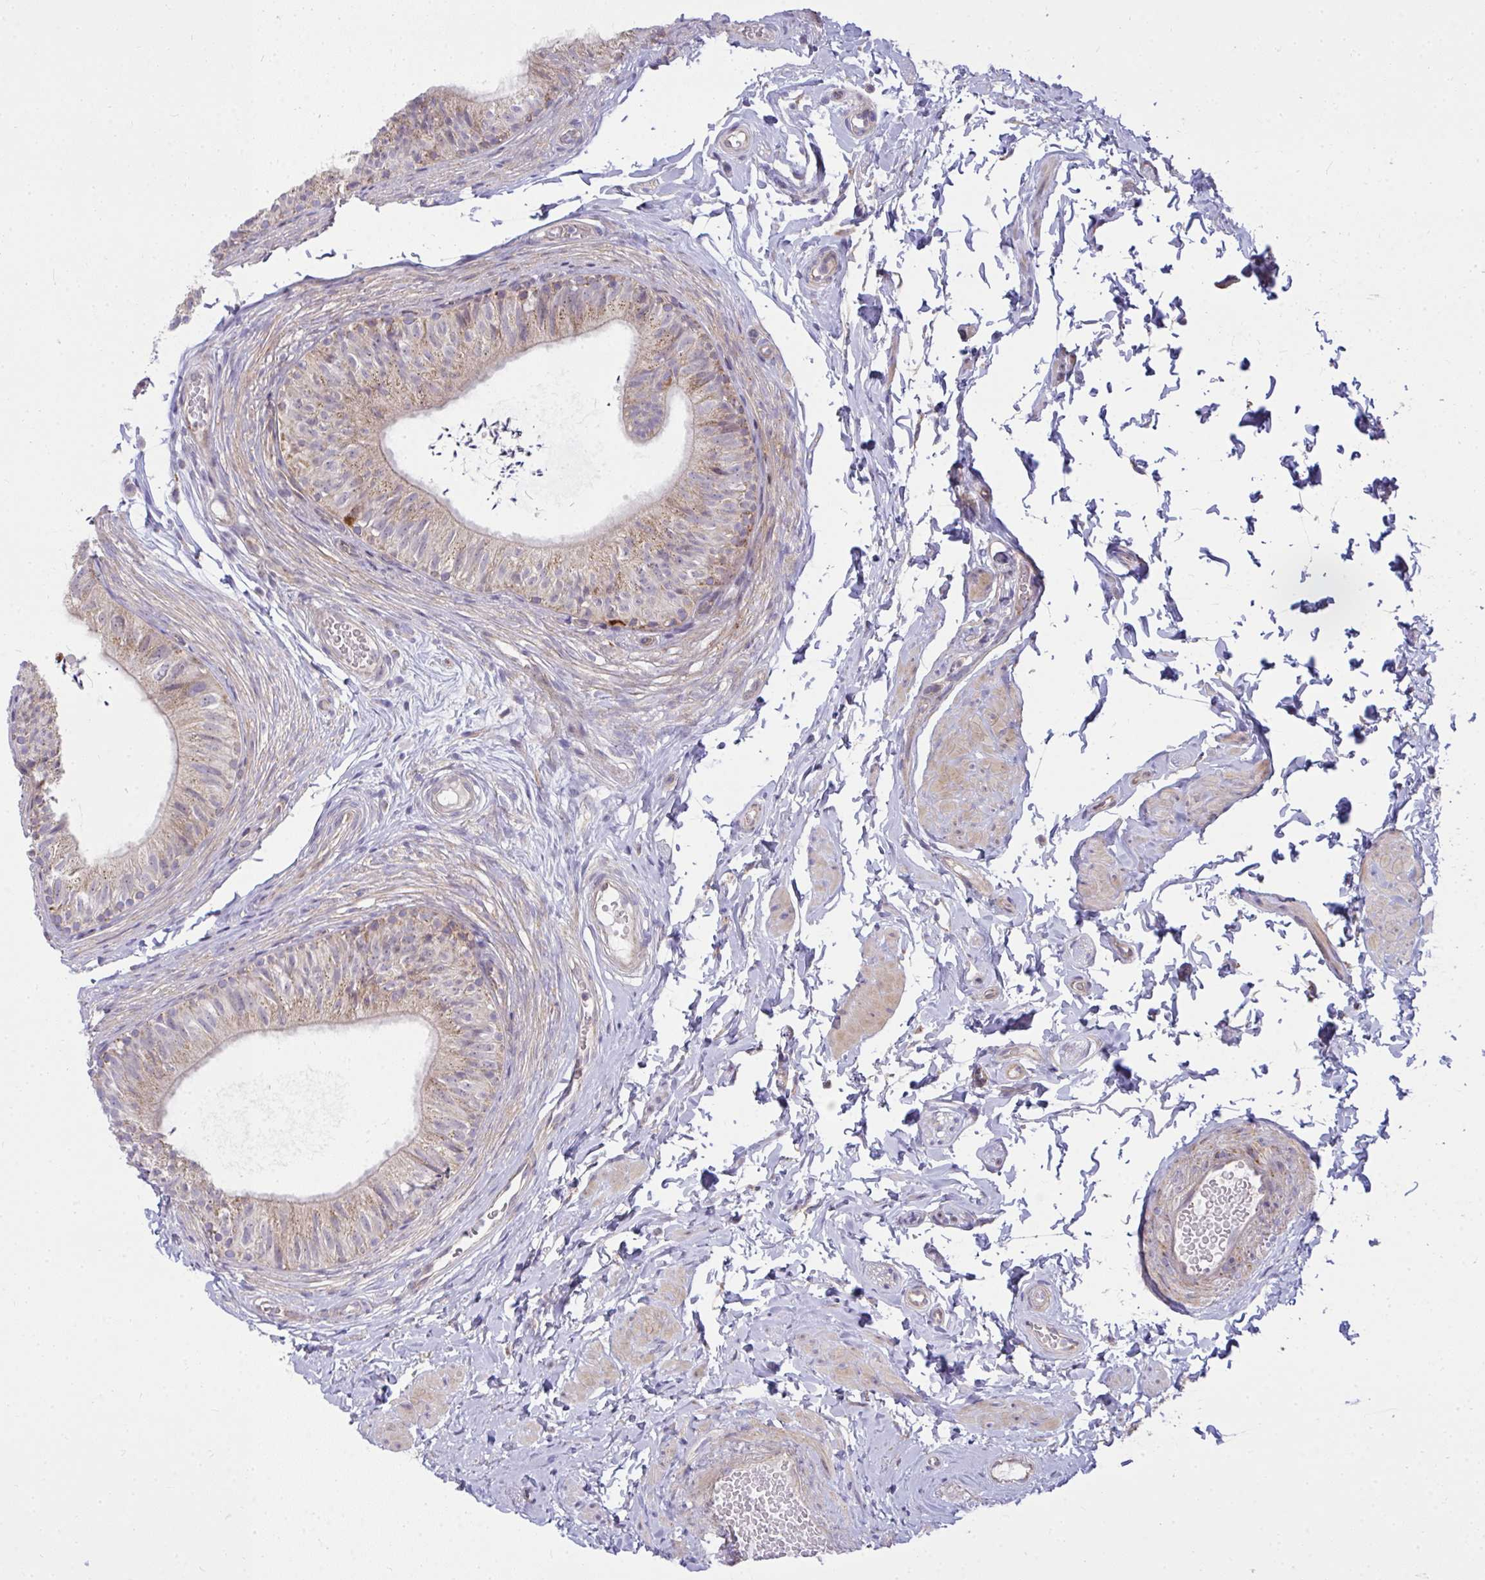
{"staining": {"intensity": "strong", "quantity": "<25%", "location": "cytoplasmic/membranous"}, "tissue": "epididymis", "cell_type": "Glandular cells", "image_type": "normal", "snomed": [{"axis": "morphology", "description": "Normal tissue, NOS"}, {"axis": "topography", "description": "Epididymis, spermatic cord, NOS"}, {"axis": "topography", "description": "Epididymis"}, {"axis": "topography", "description": "Peripheral nerve tissue"}], "caption": "IHC of benign human epididymis exhibits medium levels of strong cytoplasmic/membranous staining in approximately <25% of glandular cells.", "gene": "SRRM4", "patient": {"sex": "male", "age": 29}}